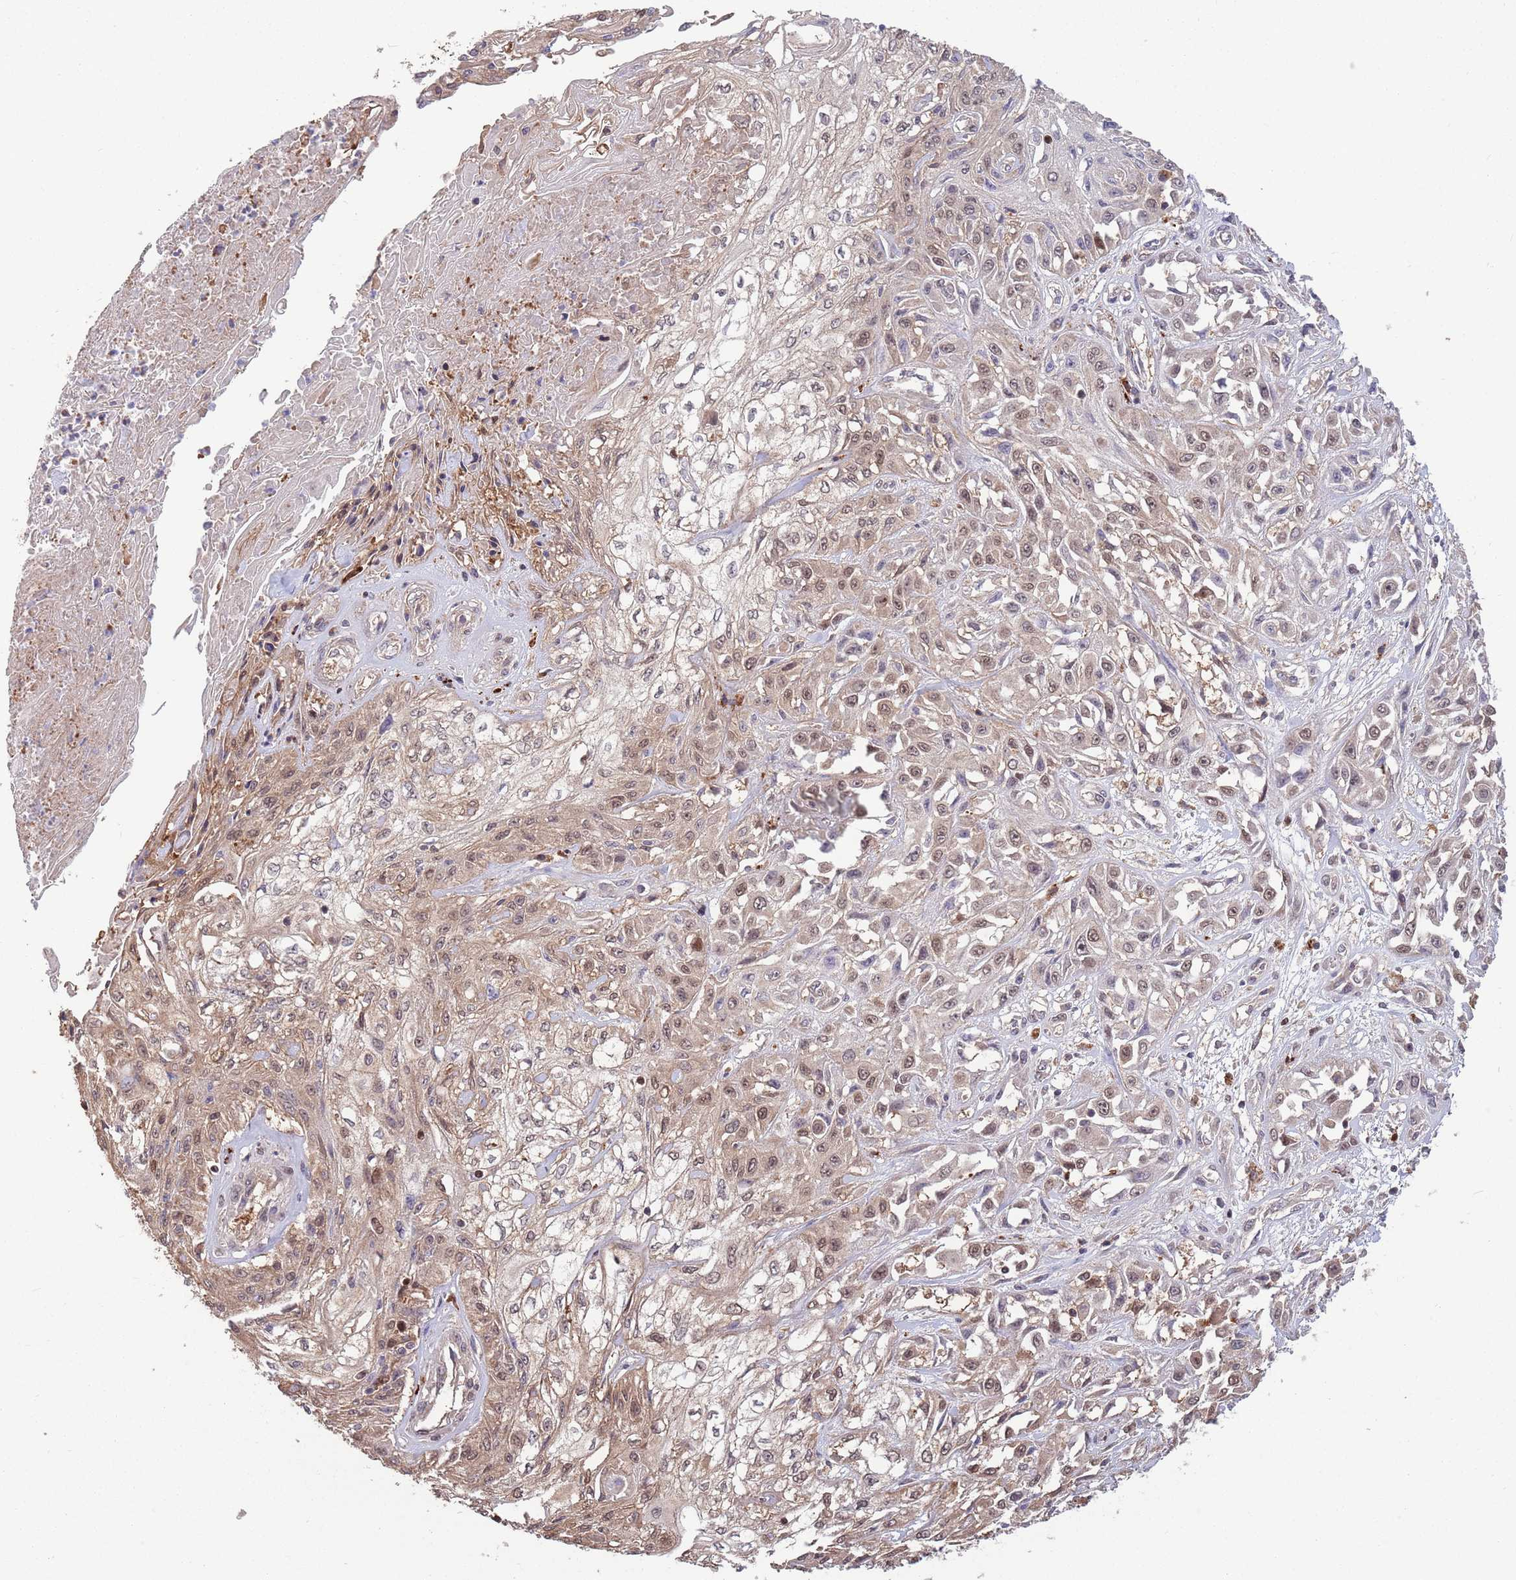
{"staining": {"intensity": "weak", "quantity": "25%-75%", "location": "cytoplasmic/membranous,nuclear"}, "tissue": "skin cancer", "cell_type": "Tumor cells", "image_type": "cancer", "snomed": [{"axis": "morphology", "description": "Squamous cell carcinoma, NOS"}, {"axis": "morphology", "description": "Squamous cell carcinoma, metastatic, NOS"}, {"axis": "topography", "description": "Skin"}, {"axis": "topography", "description": "Lymph node"}], "caption": "There is low levels of weak cytoplasmic/membranous and nuclear staining in tumor cells of skin cancer, as demonstrated by immunohistochemical staining (brown color).", "gene": "SALL1", "patient": {"sex": "male", "age": 75}}